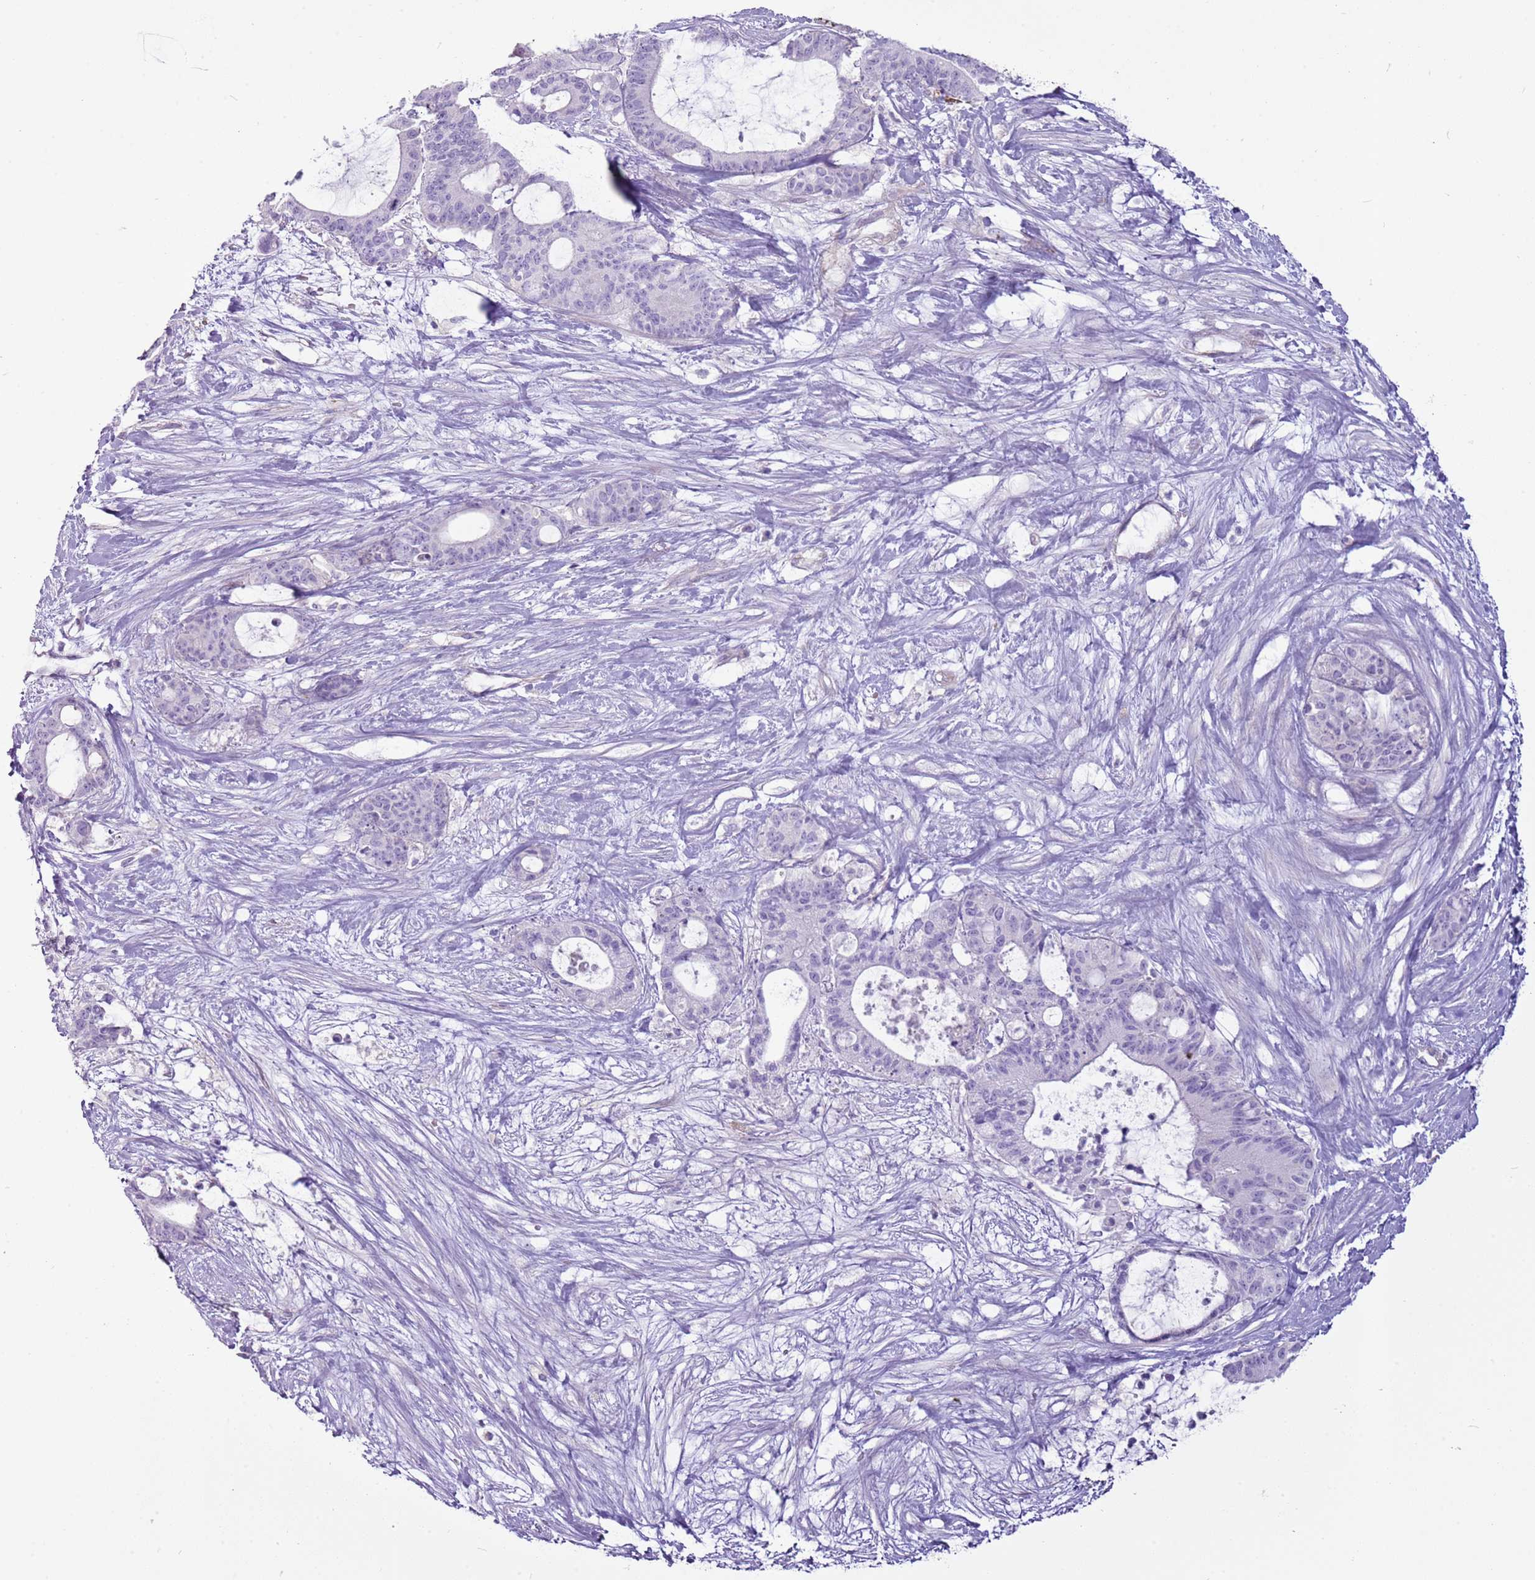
{"staining": {"intensity": "negative", "quantity": "none", "location": "none"}, "tissue": "liver cancer", "cell_type": "Tumor cells", "image_type": "cancer", "snomed": [{"axis": "morphology", "description": "Normal tissue, NOS"}, {"axis": "morphology", "description": "Cholangiocarcinoma"}, {"axis": "topography", "description": "Liver"}, {"axis": "topography", "description": "Peripheral nerve tissue"}], "caption": "Protein analysis of liver cholangiocarcinoma demonstrates no significant staining in tumor cells.", "gene": "CHAC2", "patient": {"sex": "female", "age": 73}}